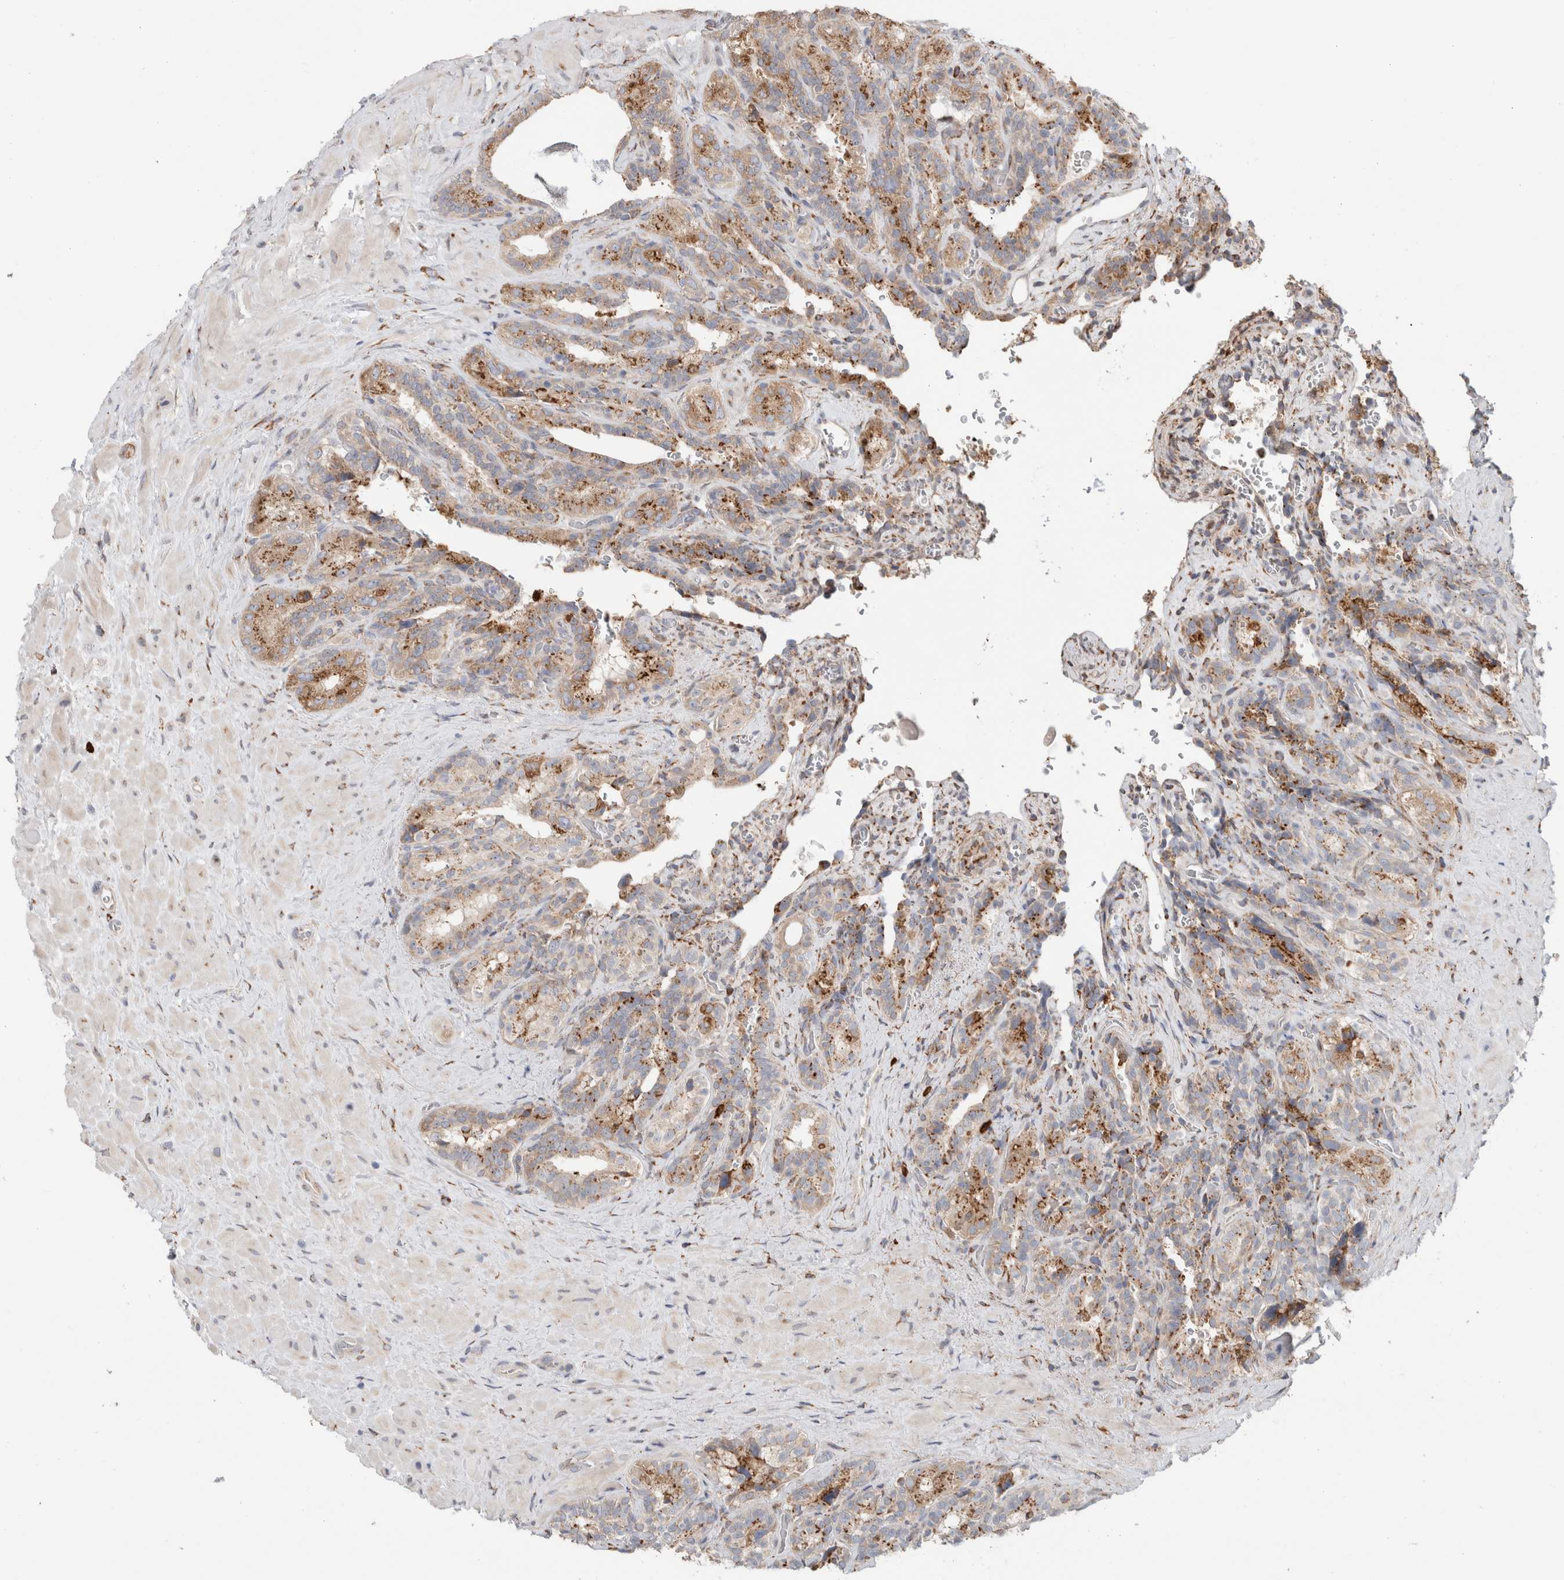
{"staining": {"intensity": "moderate", "quantity": ">75%", "location": "cytoplasmic/membranous"}, "tissue": "seminal vesicle", "cell_type": "Glandular cells", "image_type": "normal", "snomed": [{"axis": "morphology", "description": "Normal tissue, NOS"}, {"axis": "topography", "description": "Prostate"}, {"axis": "topography", "description": "Seminal veicle"}], "caption": "Immunohistochemical staining of benign seminal vesicle reveals moderate cytoplasmic/membranous protein positivity in approximately >75% of glandular cells.", "gene": "P4HA1", "patient": {"sex": "male", "age": 67}}